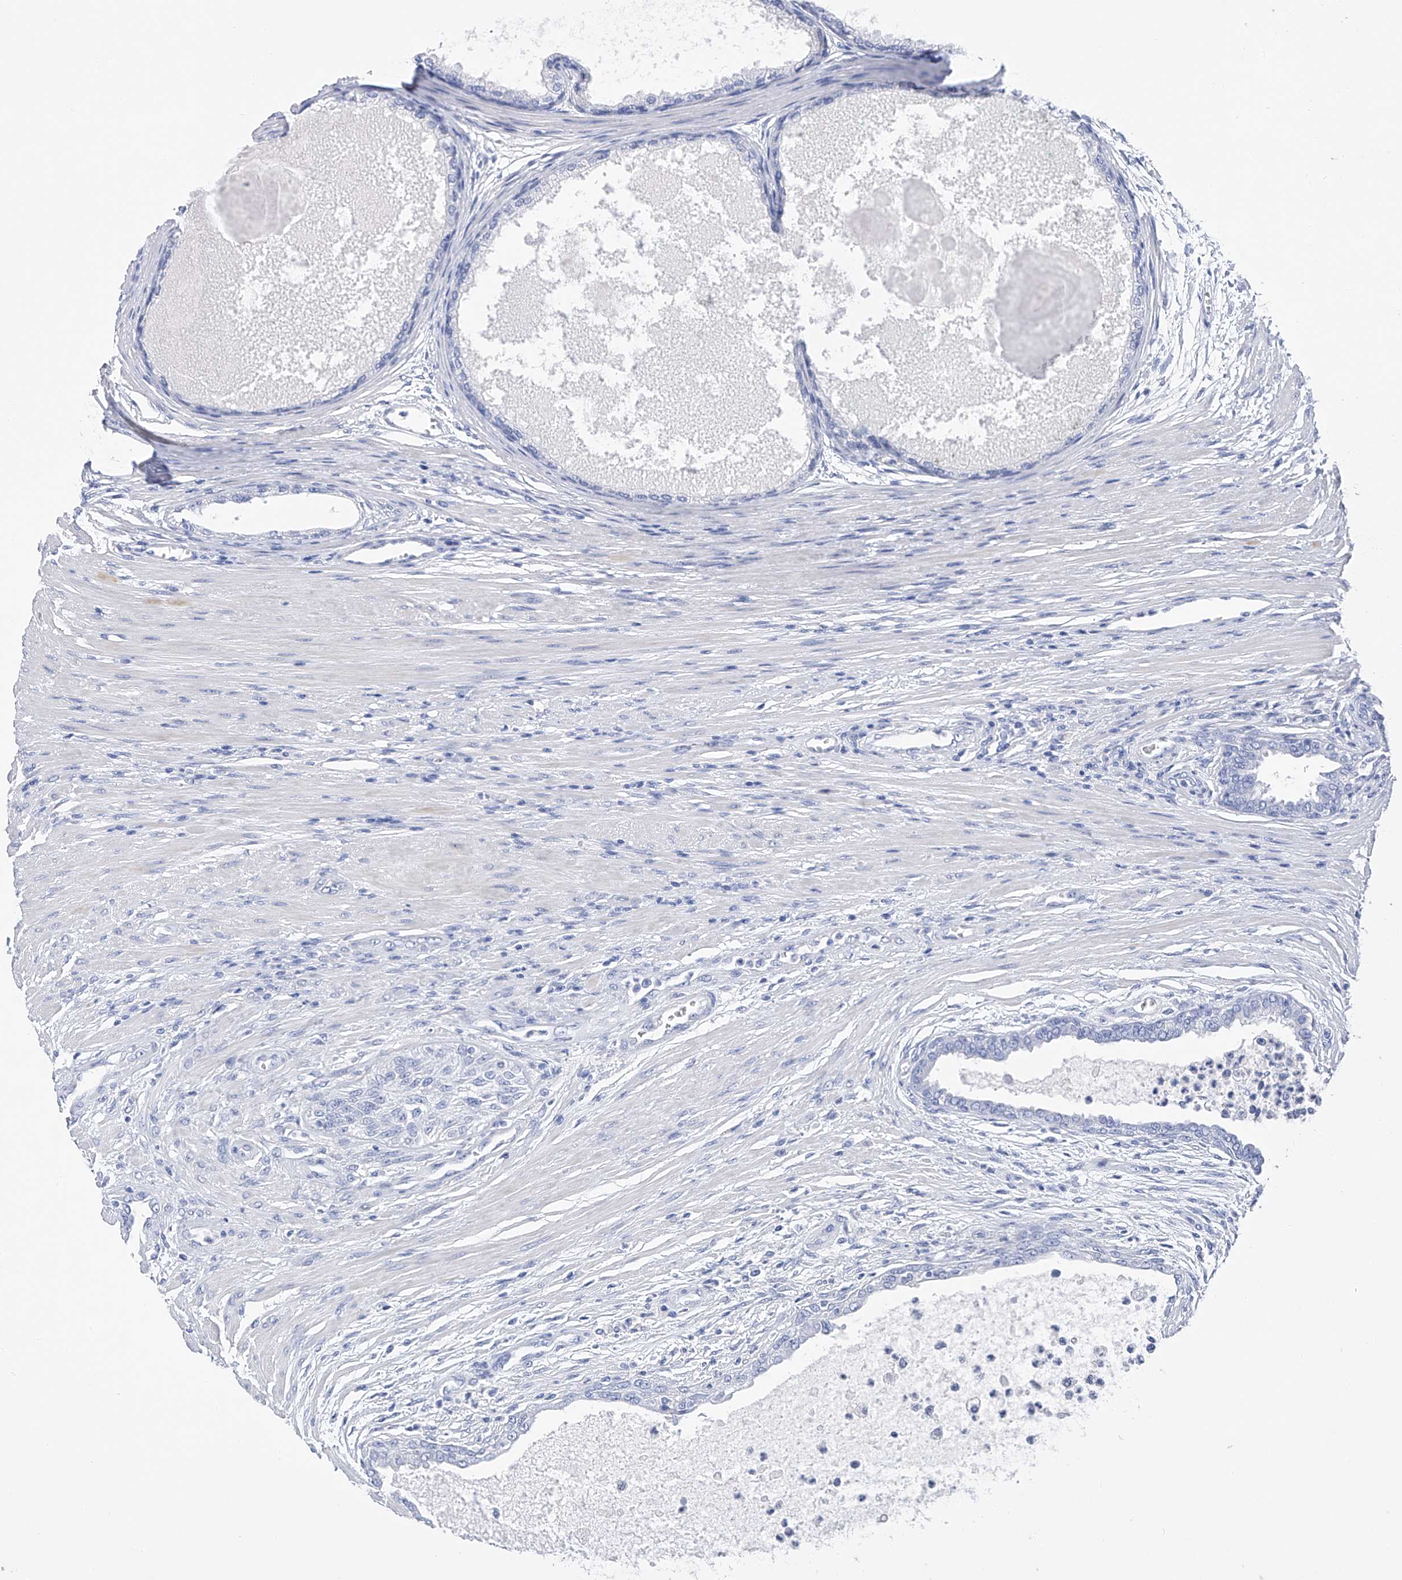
{"staining": {"intensity": "negative", "quantity": "none", "location": "none"}, "tissue": "prostate cancer", "cell_type": "Tumor cells", "image_type": "cancer", "snomed": [{"axis": "morphology", "description": "Normal tissue, NOS"}, {"axis": "morphology", "description": "Adenocarcinoma, Low grade"}, {"axis": "topography", "description": "Prostate"}, {"axis": "topography", "description": "Peripheral nerve tissue"}], "caption": "DAB (3,3'-diaminobenzidine) immunohistochemical staining of human prostate cancer reveals no significant staining in tumor cells.", "gene": "ADRA1A", "patient": {"sex": "male", "age": 71}}